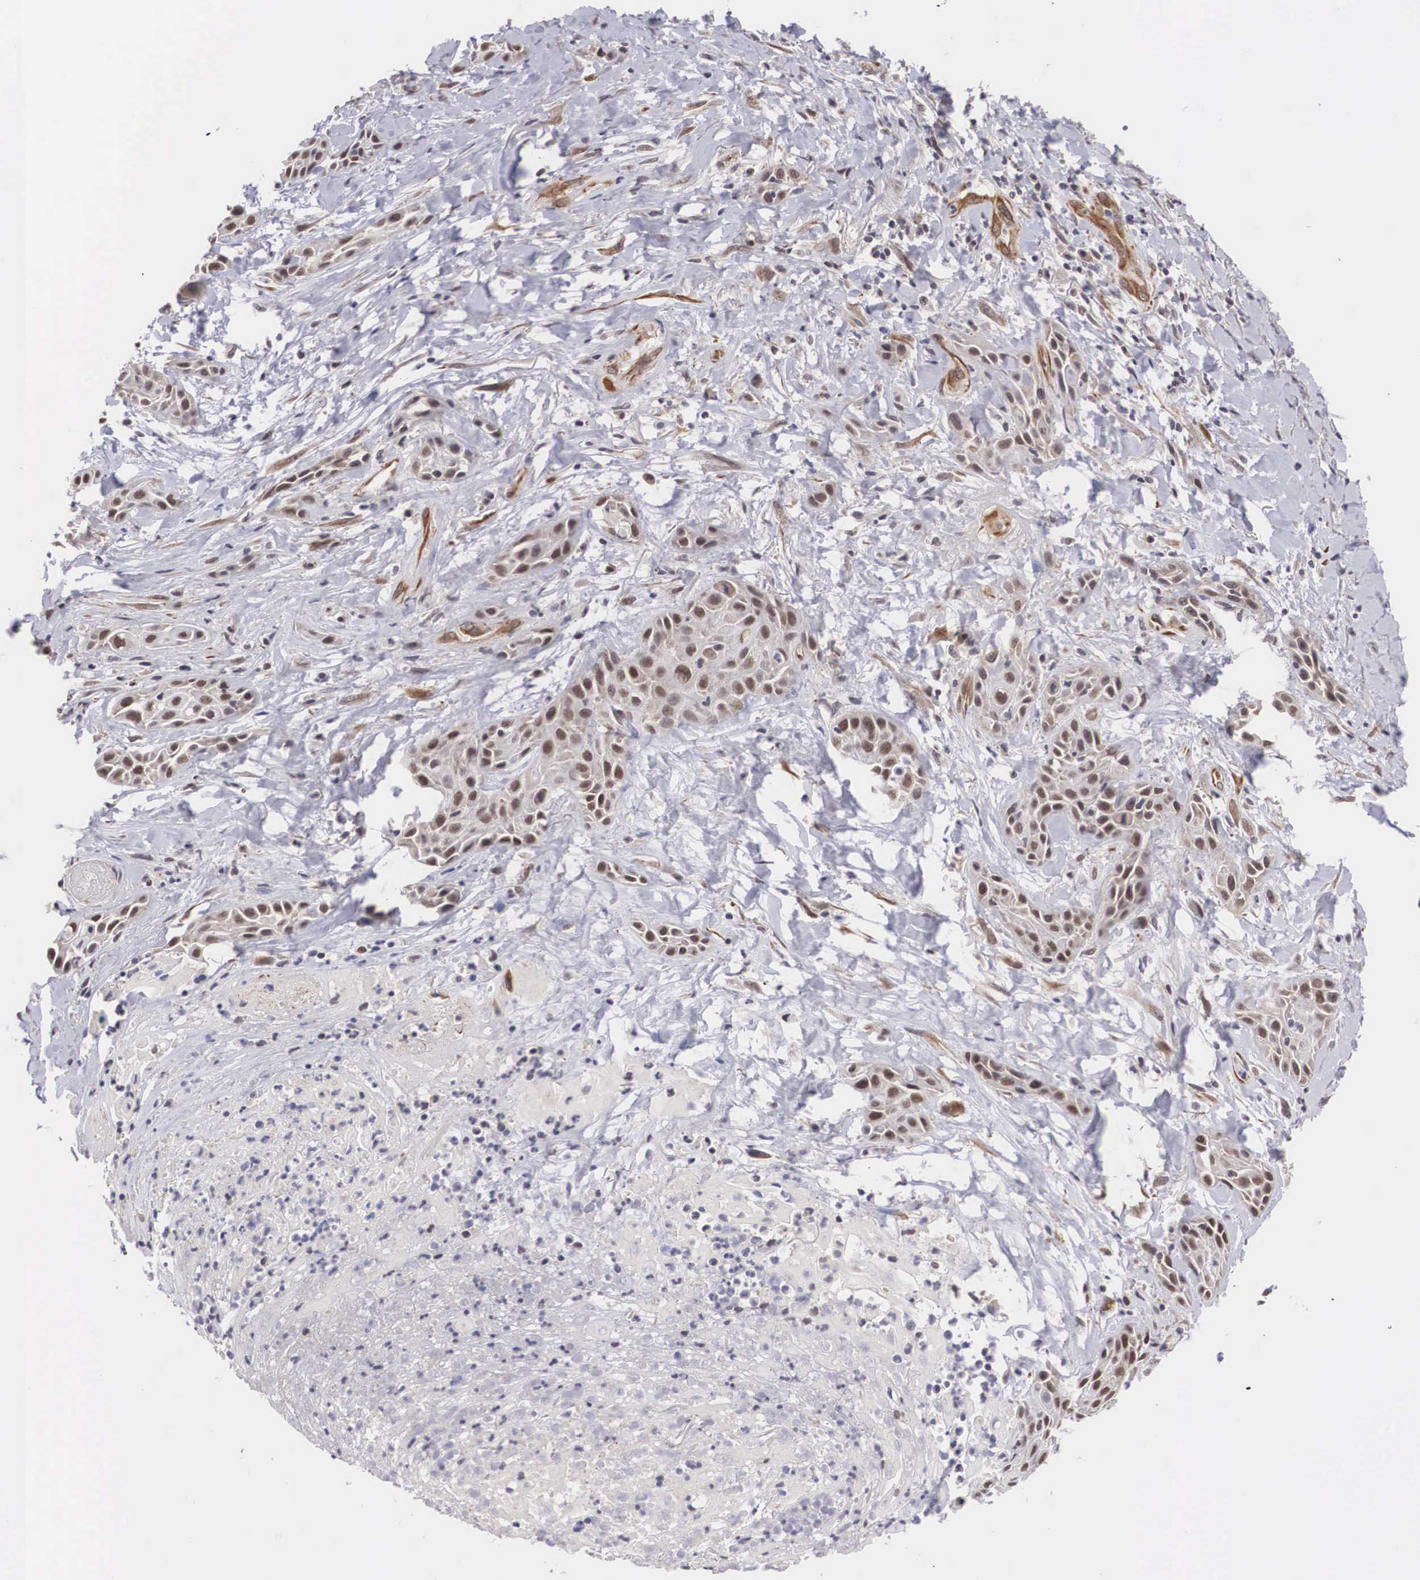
{"staining": {"intensity": "moderate", "quantity": ">75%", "location": "nuclear"}, "tissue": "skin cancer", "cell_type": "Tumor cells", "image_type": "cancer", "snomed": [{"axis": "morphology", "description": "Squamous cell carcinoma, NOS"}, {"axis": "topography", "description": "Skin"}, {"axis": "topography", "description": "Anal"}], "caption": "This photomicrograph exhibits skin squamous cell carcinoma stained with immunohistochemistry to label a protein in brown. The nuclear of tumor cells show moderate positivity for the protein. Nuclei are counter-stained blue.", "gene": "MORC2", "patient": {"sex": "male", "age": 64}}